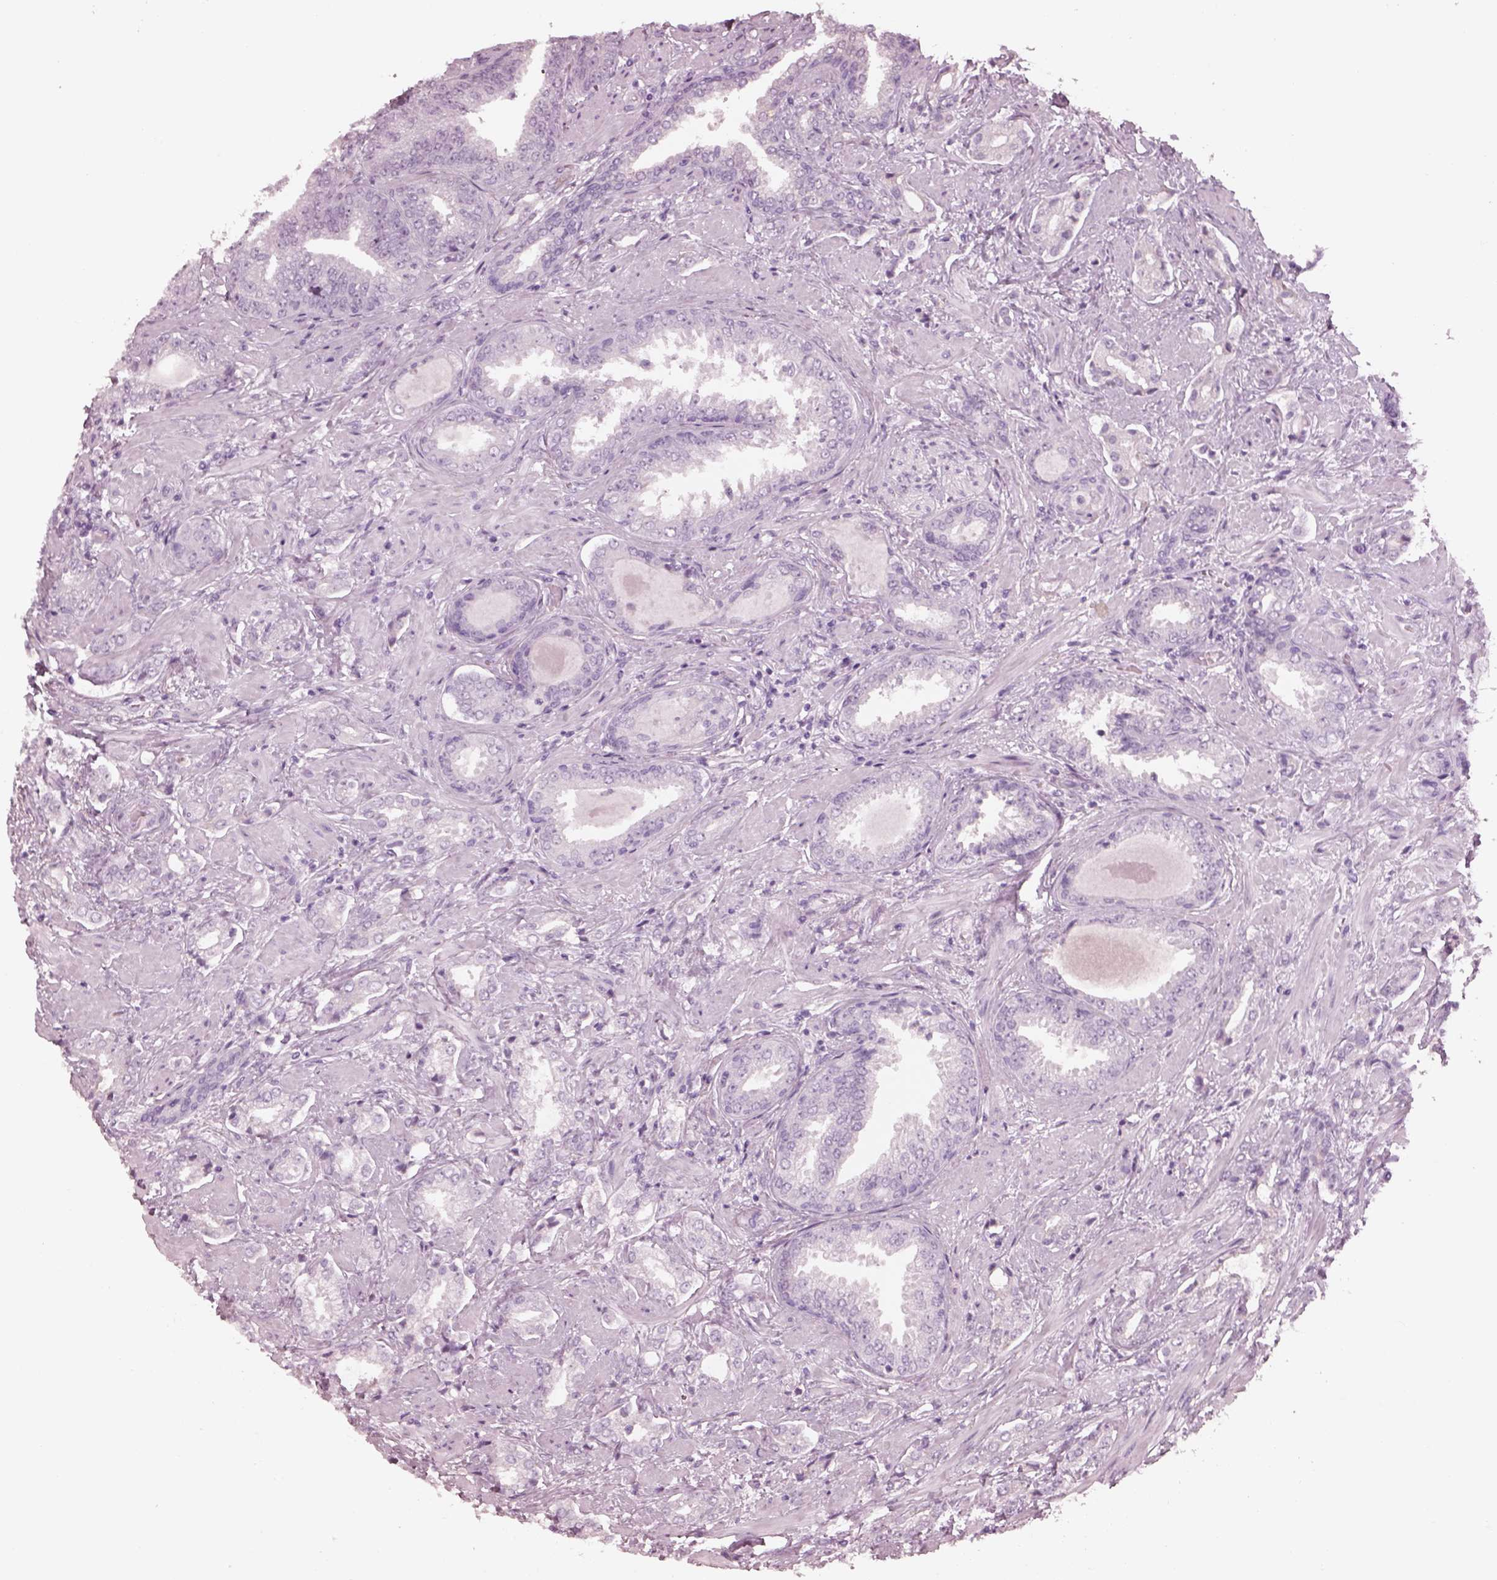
{"staining": {"intensity": "negative", "quantity": "none", "location": "none"}, "tissue": "prostate cancer", "cell_type": "Tumor cells", "image_type": "cancer", "snomed": [{"axis": "morphology", "description": "Adenocarcinoma, Low grade"}, {"axis": "topography", "description": "Prostate"}], "caption": "This is an immunohistochemistry micrograph of human adenocarcinoma (low-grade) (prostate). There is no expression in tumor cells.", "gene": "KRTAP24-1", "patient": {"sex": "male", "age": 61}}